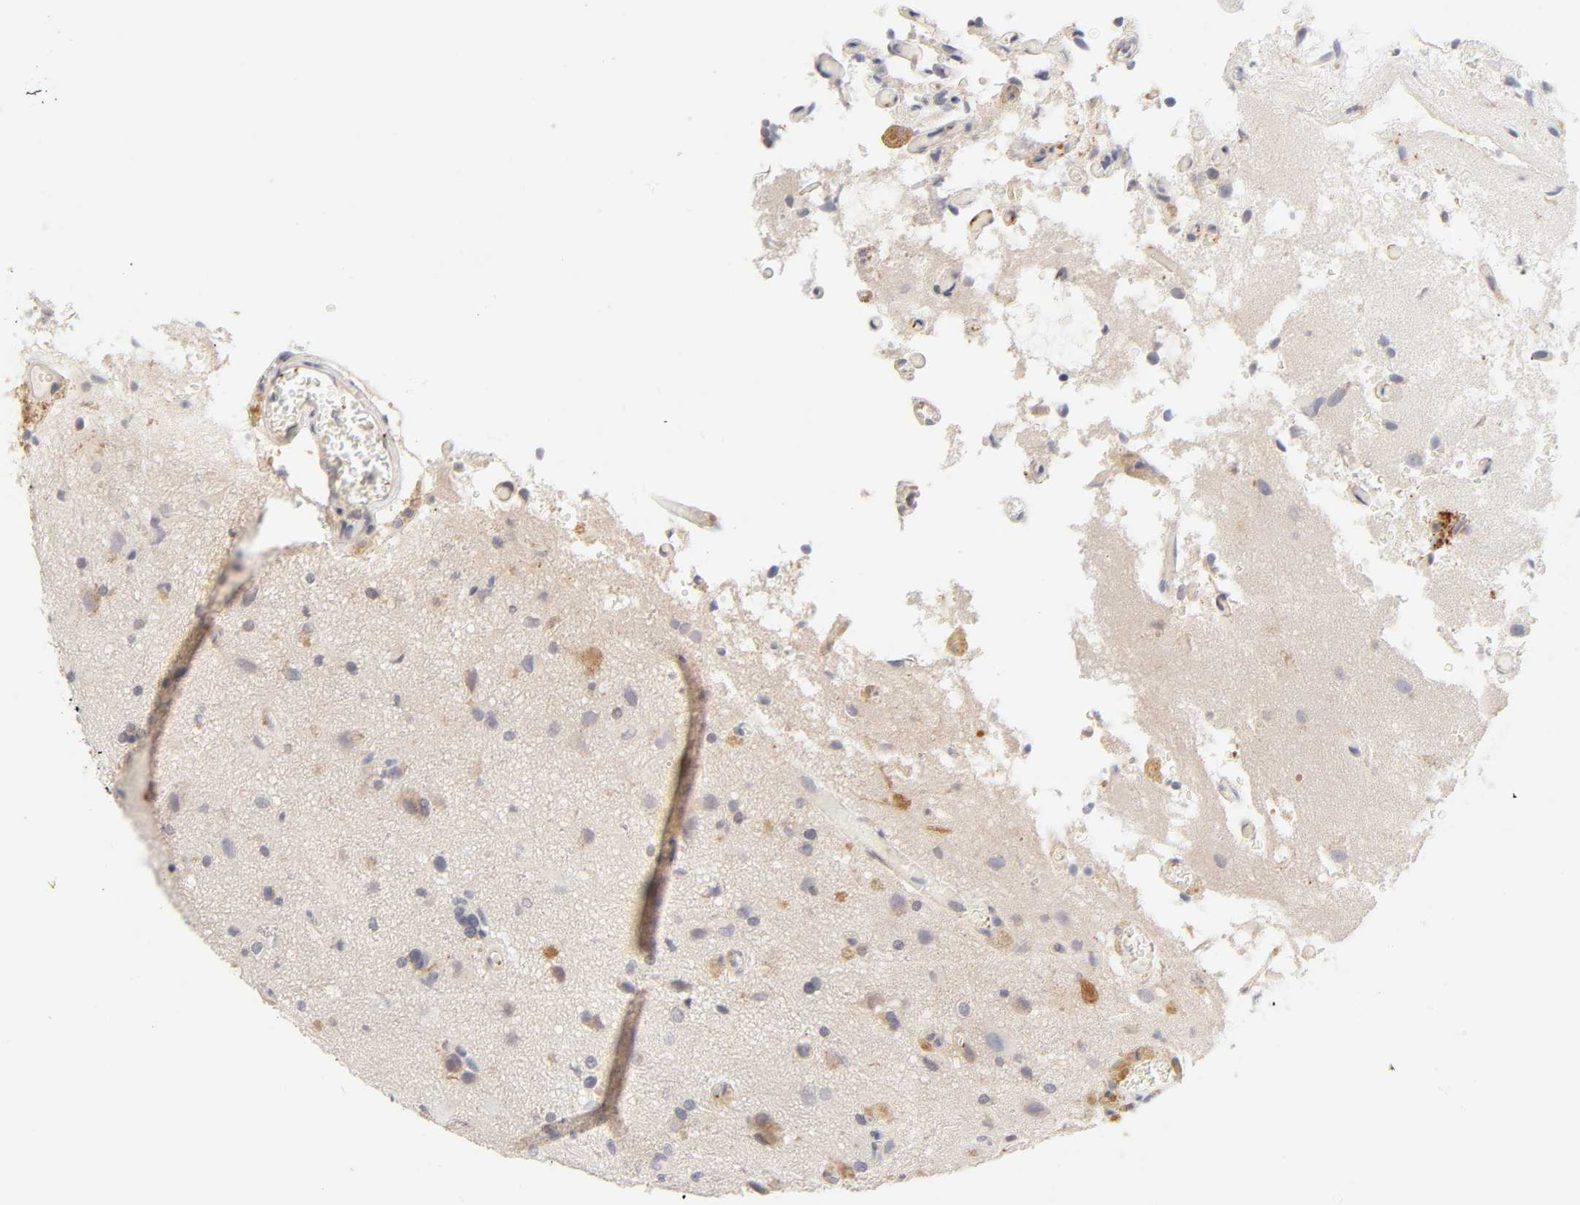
{"staining": {"intensity": "moderate", "quantity": "<25%", "location": "cytoplasmic/membranous"}, "tissue": "glioma", "cell_type": "Tumor cells", "image_type": "cancer", "snomed": [{"axis": "morphology", "description": "Glioma, malignant, High grade"}, {"axis": "topography", "description": "Brain"}], "caption": "Immunohistochemistry (IHC) of malignant glioma (high-grade) exhibits low levels of moderate cytoplasmic/membranous expression in about <25% of tumor cells. The staining is performed using DAB (3,3'-diaminobenzidine) brown chromogen to label protein expression. The nuclei are counter-stained blue using hematoxylin.", "gene": "CYP4B1", "patient": {"sex": "male", "age": 47}}